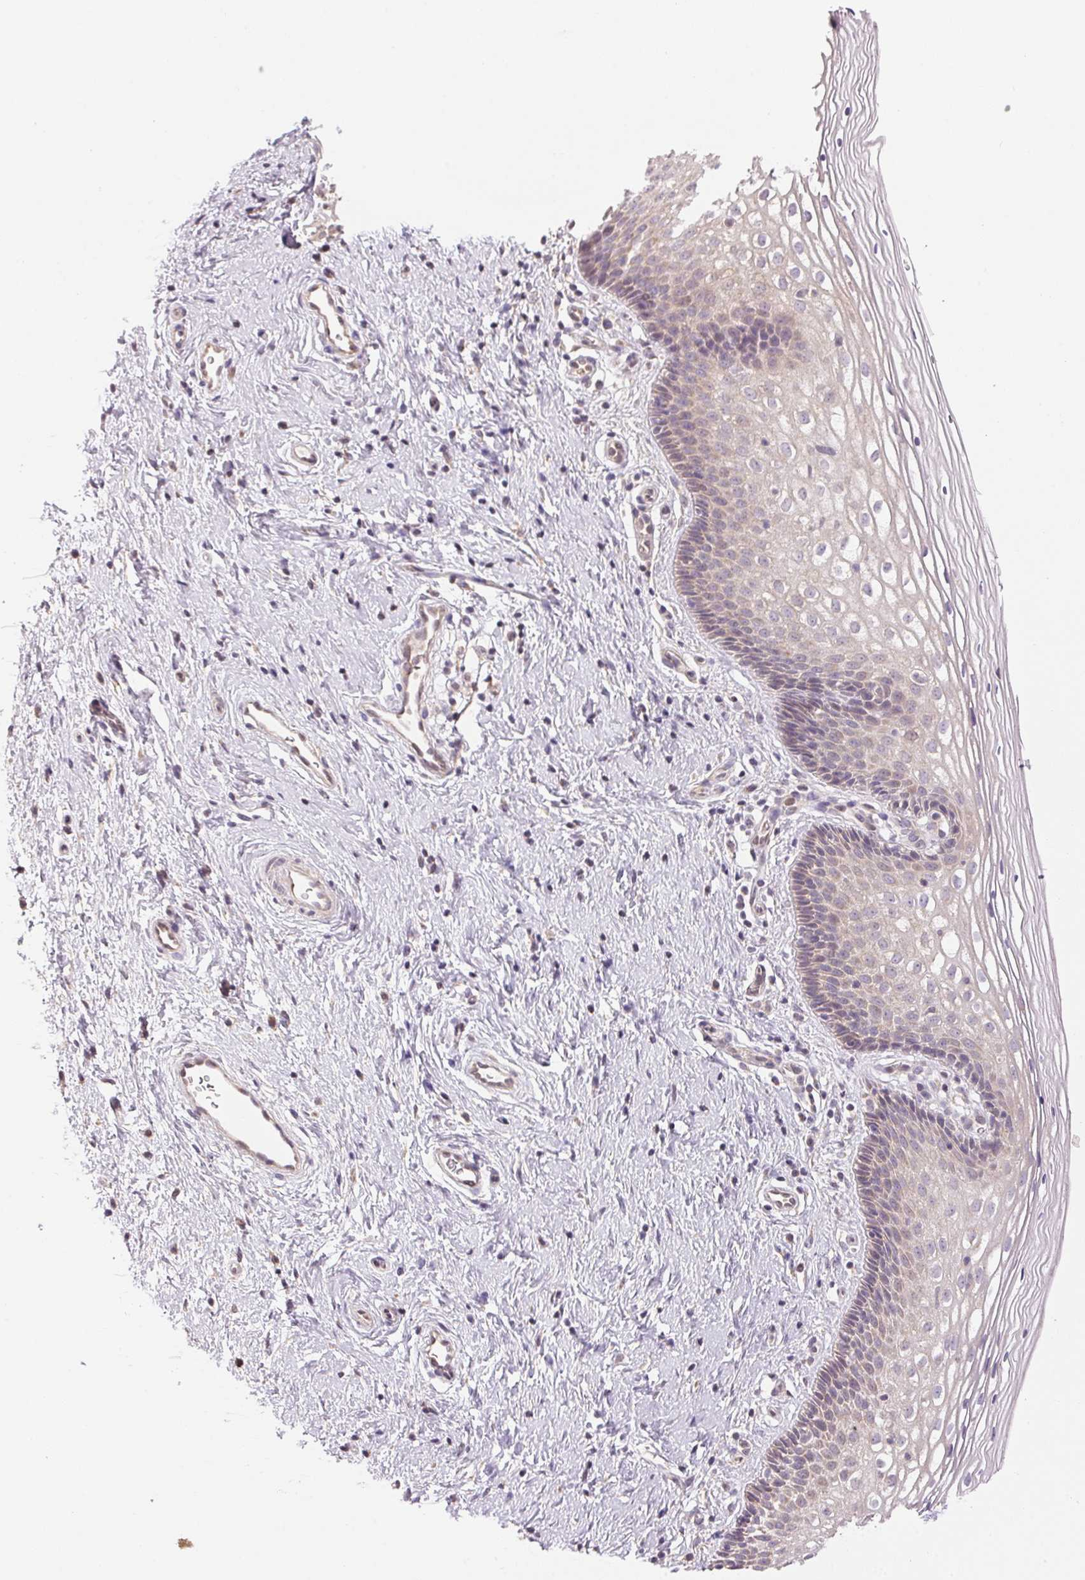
{"staining": {"intensity": "weak", "quantity": "25%-75%", "location": "cytoplasmic/membranous"}, "tissue": "cervix", "cell_type": "Glandular cells", "image_type": "normal", "snomed": [{"axis": "morphology", "description": "Normal tissue, NOS"}, {"axis": "topography", "description": "Cervix"}], "caption": "There is low levels of weak cytoplasmic/membranous expression in glandular cells of normal cervix, as demonstrated by immunohistochemical staining (brown color).", "gene": "SC5D", "patient": {"sex": "female", "age": 34}}